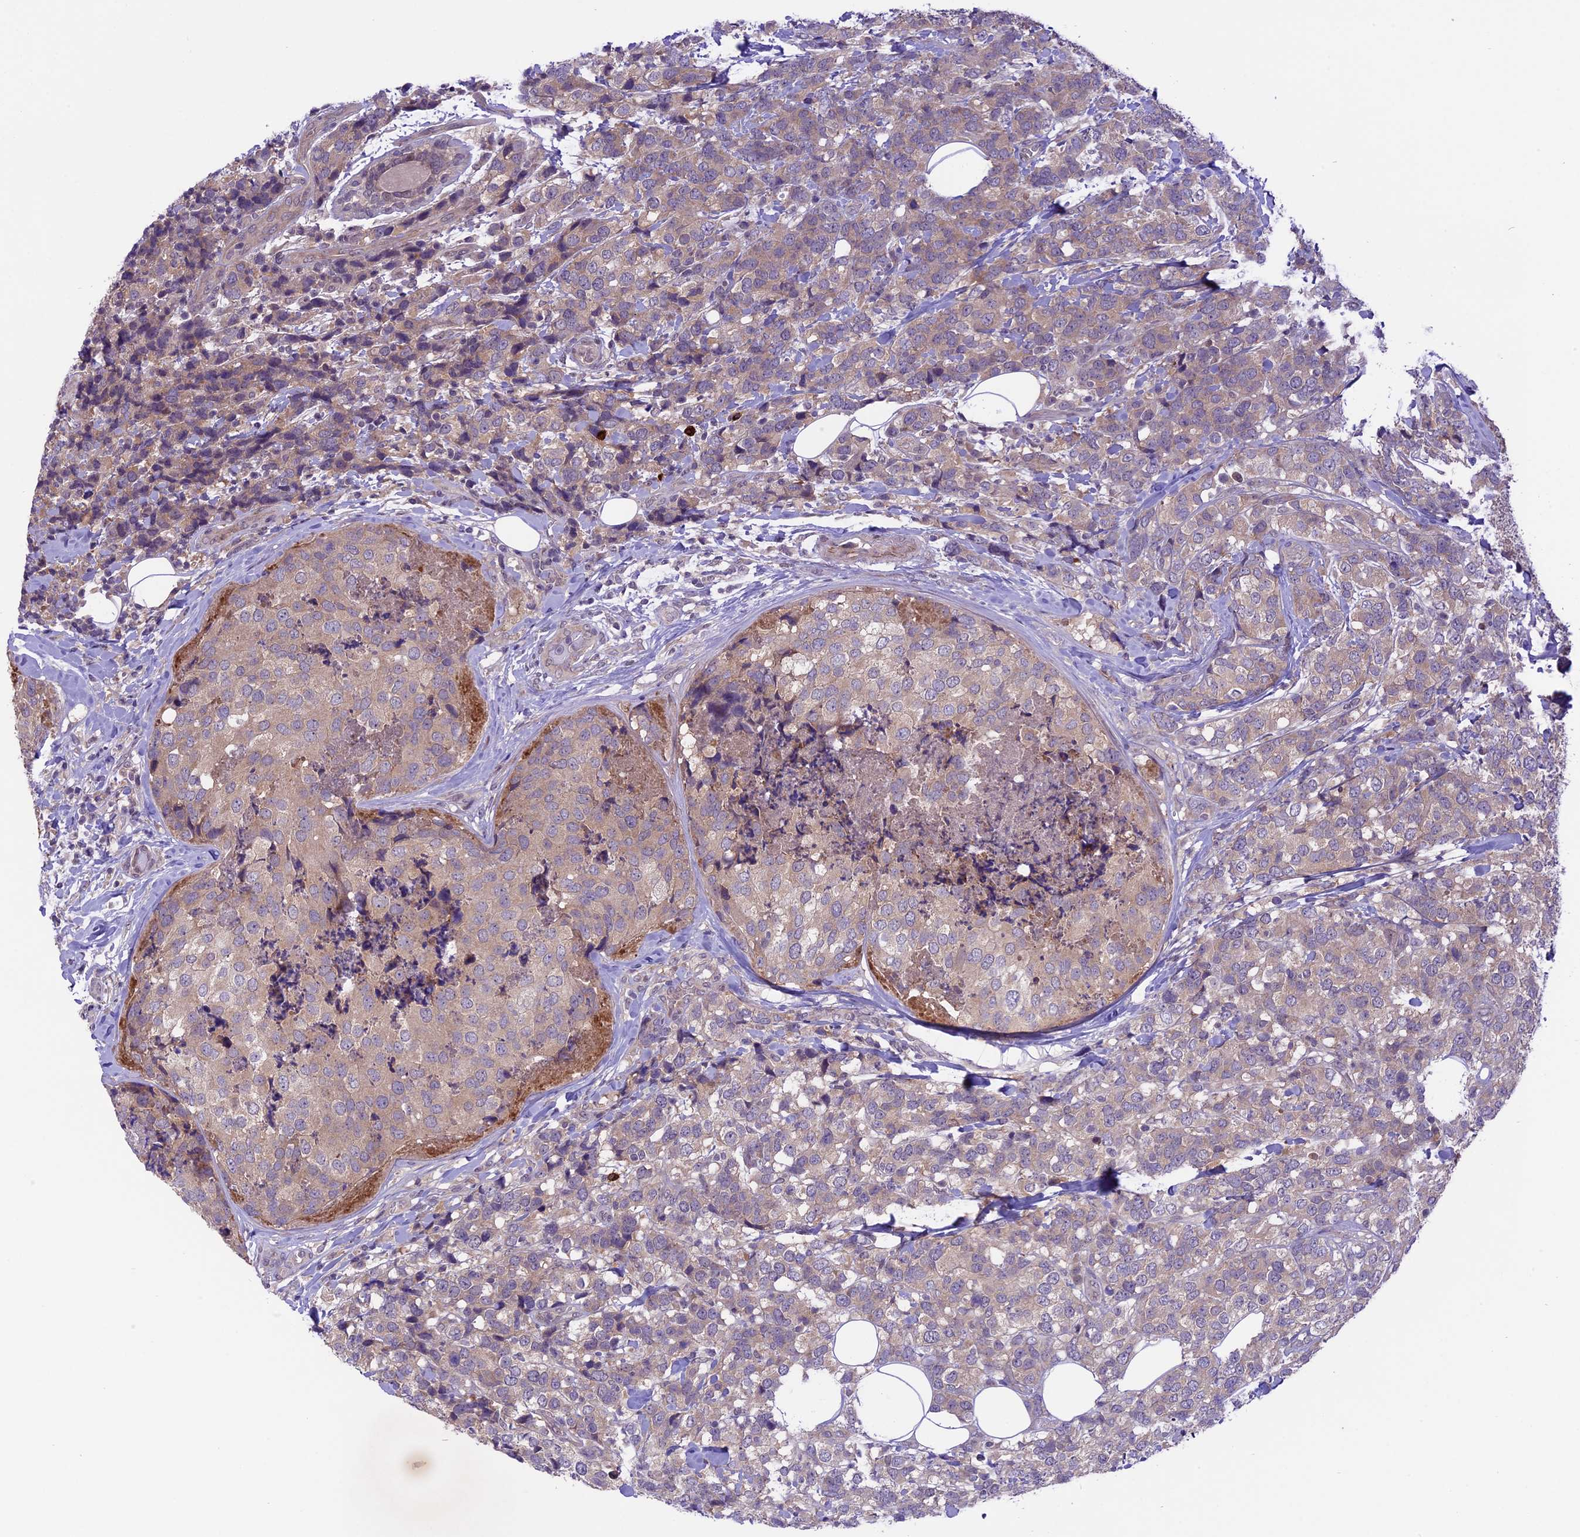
{"staining": {"intensity": "weak", "quantity": "<25%", "location": "cytoplasmic/membranous"}, "tissue": "breast cancer", "cell_type": "Tumor cells", "image_type": "cancer", "snomed": [{"axis": "morphology", "description": "Lobular carcinoma"}, {"axis": "topography", "description": "Breast"}], "caption": "High power microscopy photomicrograph of an immunohistochemistry (IHC) histopathology image of lobular carcinoma (breast), revealing no significant positivity in tumor cells.", "gene": "SPRED1", "patient": {"sex": "female", "age": 59}}